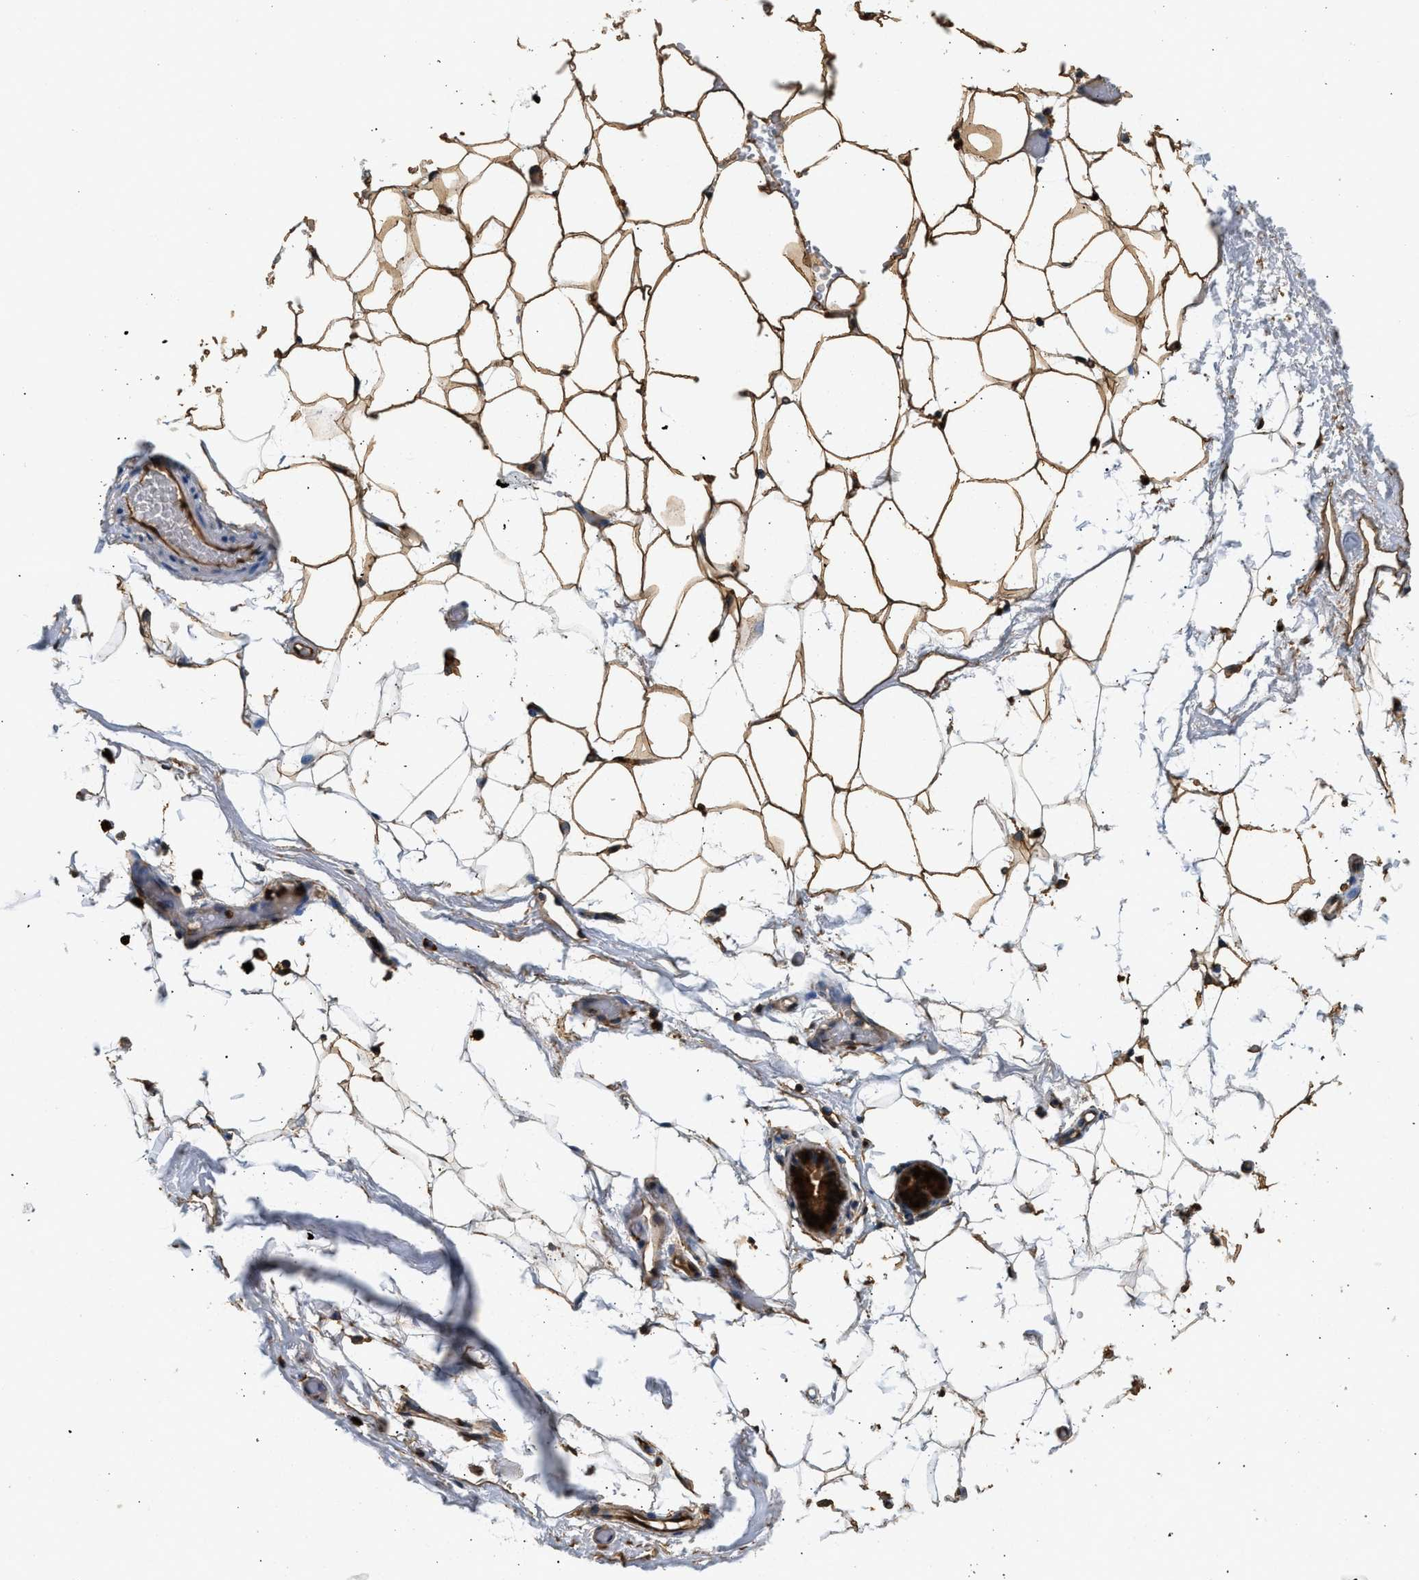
{"staining": {"intensity": "moderate", "quantity": ">75%", "location": "cytoplasmic/membranous,nuclear"}, "tissue": "adipose tissue", "cell_type": "Adipocytes", "image_type": "normal", "snomed": [{"axis": "morphology", "description": "Normal tissue, NOS"}, {"axis": "topography", "description": "Breast"}, {"axis": "topography", "description": "Soft tissue"}], "caption": "Moderate cytoplasmic/membranous,nuclear staining is seen in approximately >75% of adipocytes in unremarkable adipose tissue. Immunohistochemistry (ihc) stains the protein in brown and the nuclei are stained blue.", "gene": "ANXA3", "patient": {"sex": "female", "age": 75}}